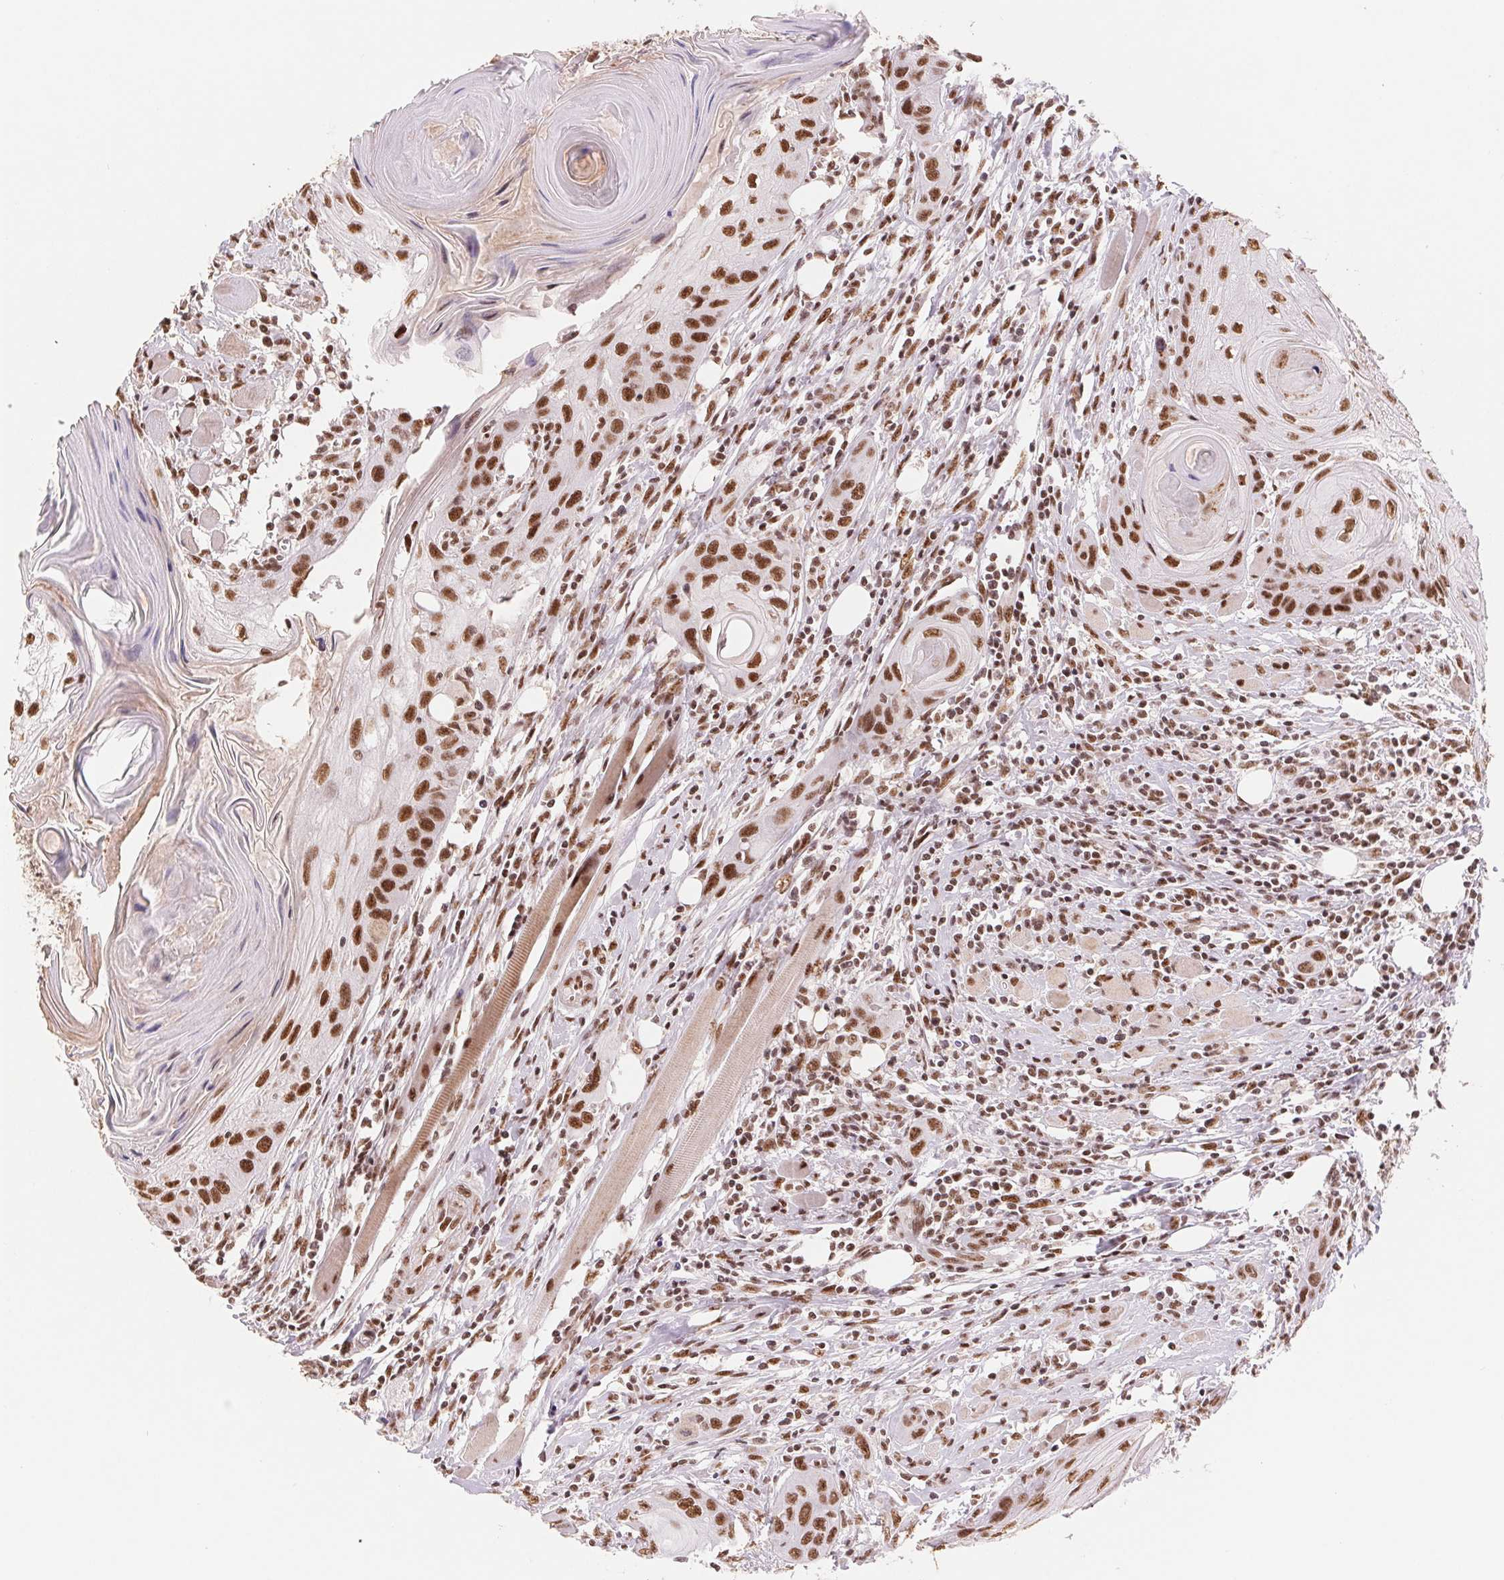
{"staining": {"intensity": "strong", "quantity": ">75%", "location": "nuclear"}, "tissue": "head and neck cancer", "cell_type": "Tumor cells", "image_type": "cancer", "snomed": [{"axis": "morphology", "description": "Squamous cell carcinoma, NOS"}, {"axis": "topography", "description": "Oral tissue"}, {"axis": "topography", "description": "Head-Neck"}], "caption": "This is an image of immunohistochemistry (IHC) staining of head and neck squamous cell carcinoma, which shows strong positivity in the nuclear of tumor cells.", "gene": "SREK1", "patient": {"sex": "male", "age": 58}}